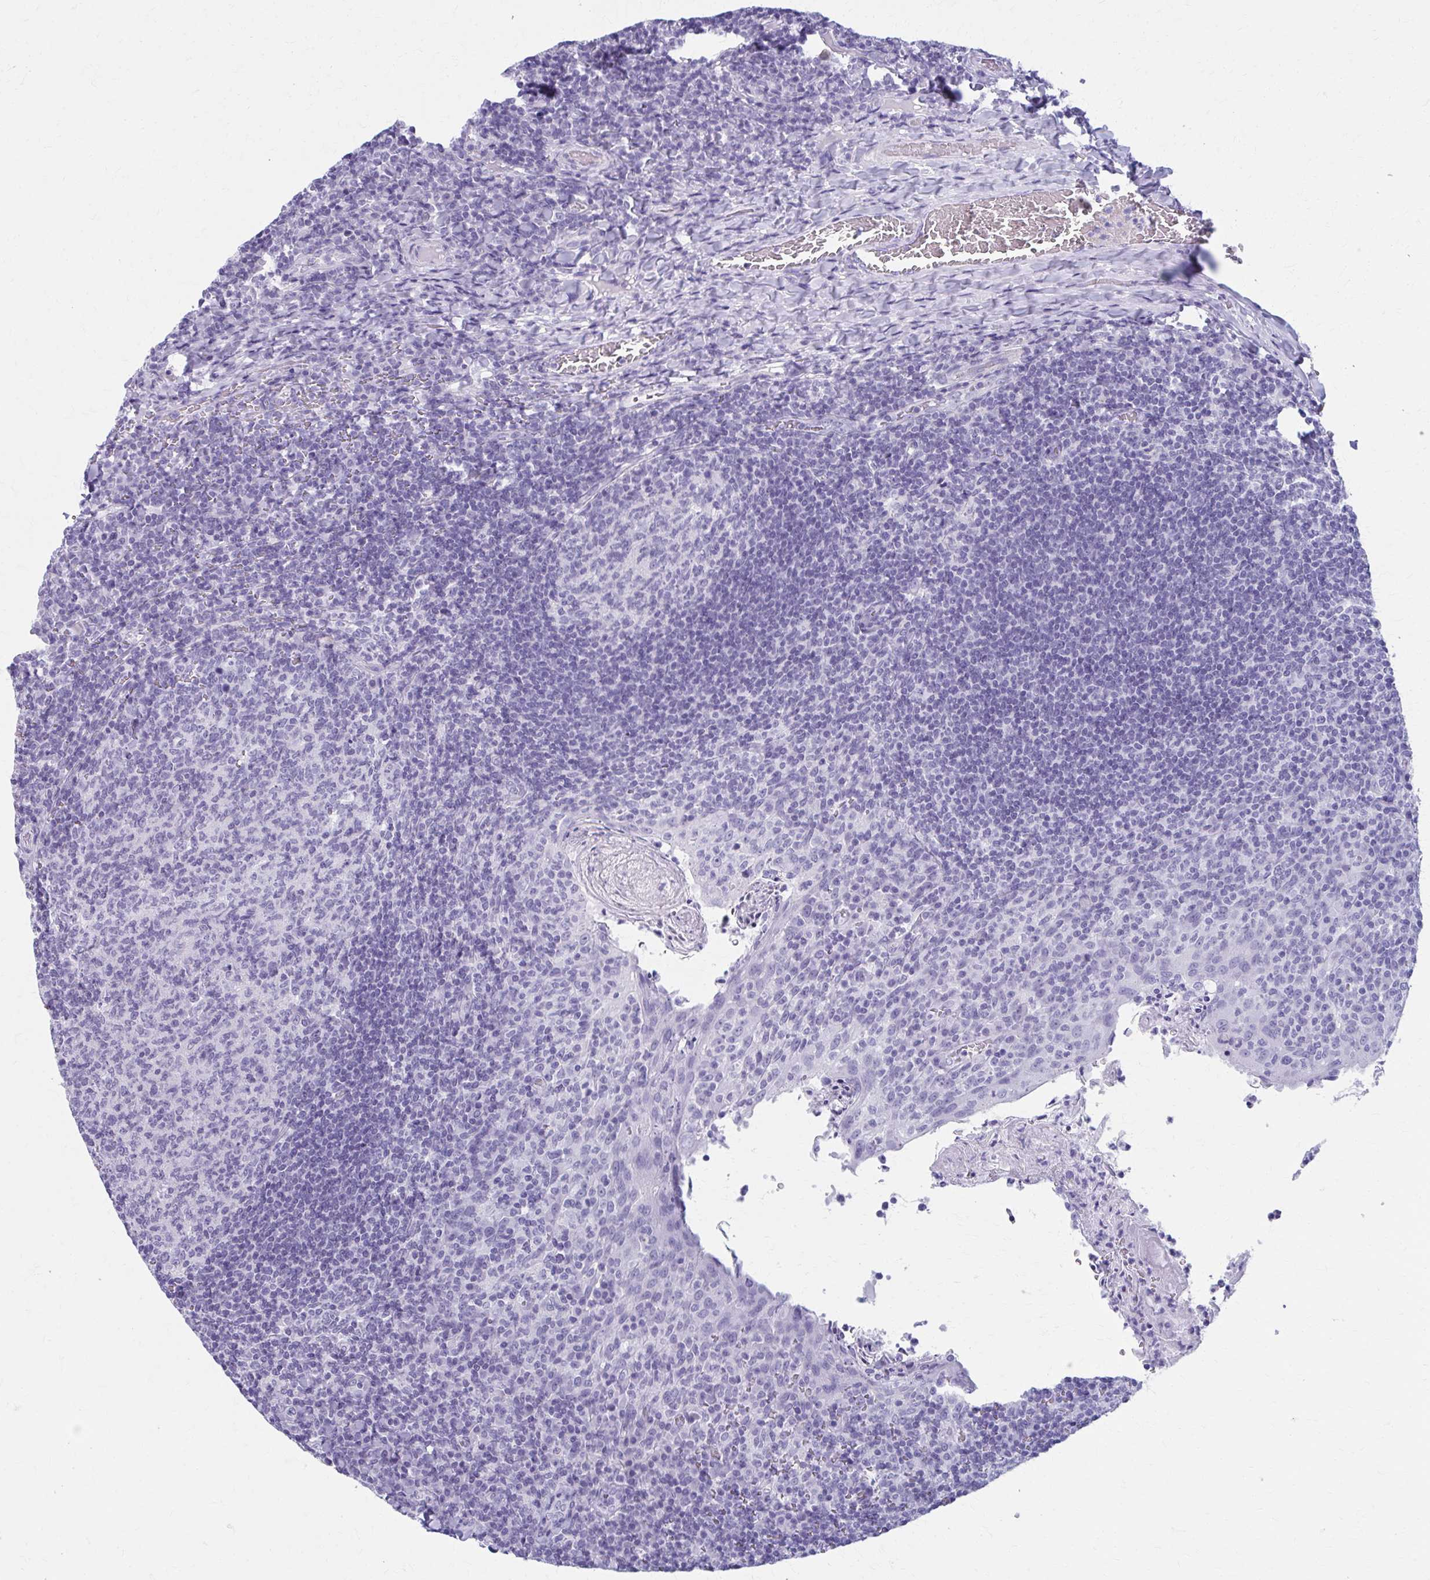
{"staining": {"intensity": "negative", "quantity": "none", "location": "none"}, "tissue": "tonsil", "cell_type": "Germinal center cells", "image_type": "normal", "snomed": [{"axis": "morphology", "description": "Normal tissue, NOS"}, {"axis": "topography", "description": "Tonsil"}], "caption": "The histopathology image displays no significant staining in germinal center cells of tonsil.", "gene": "MPLKIP", "patient": {"sex": "female", "age": 10}}